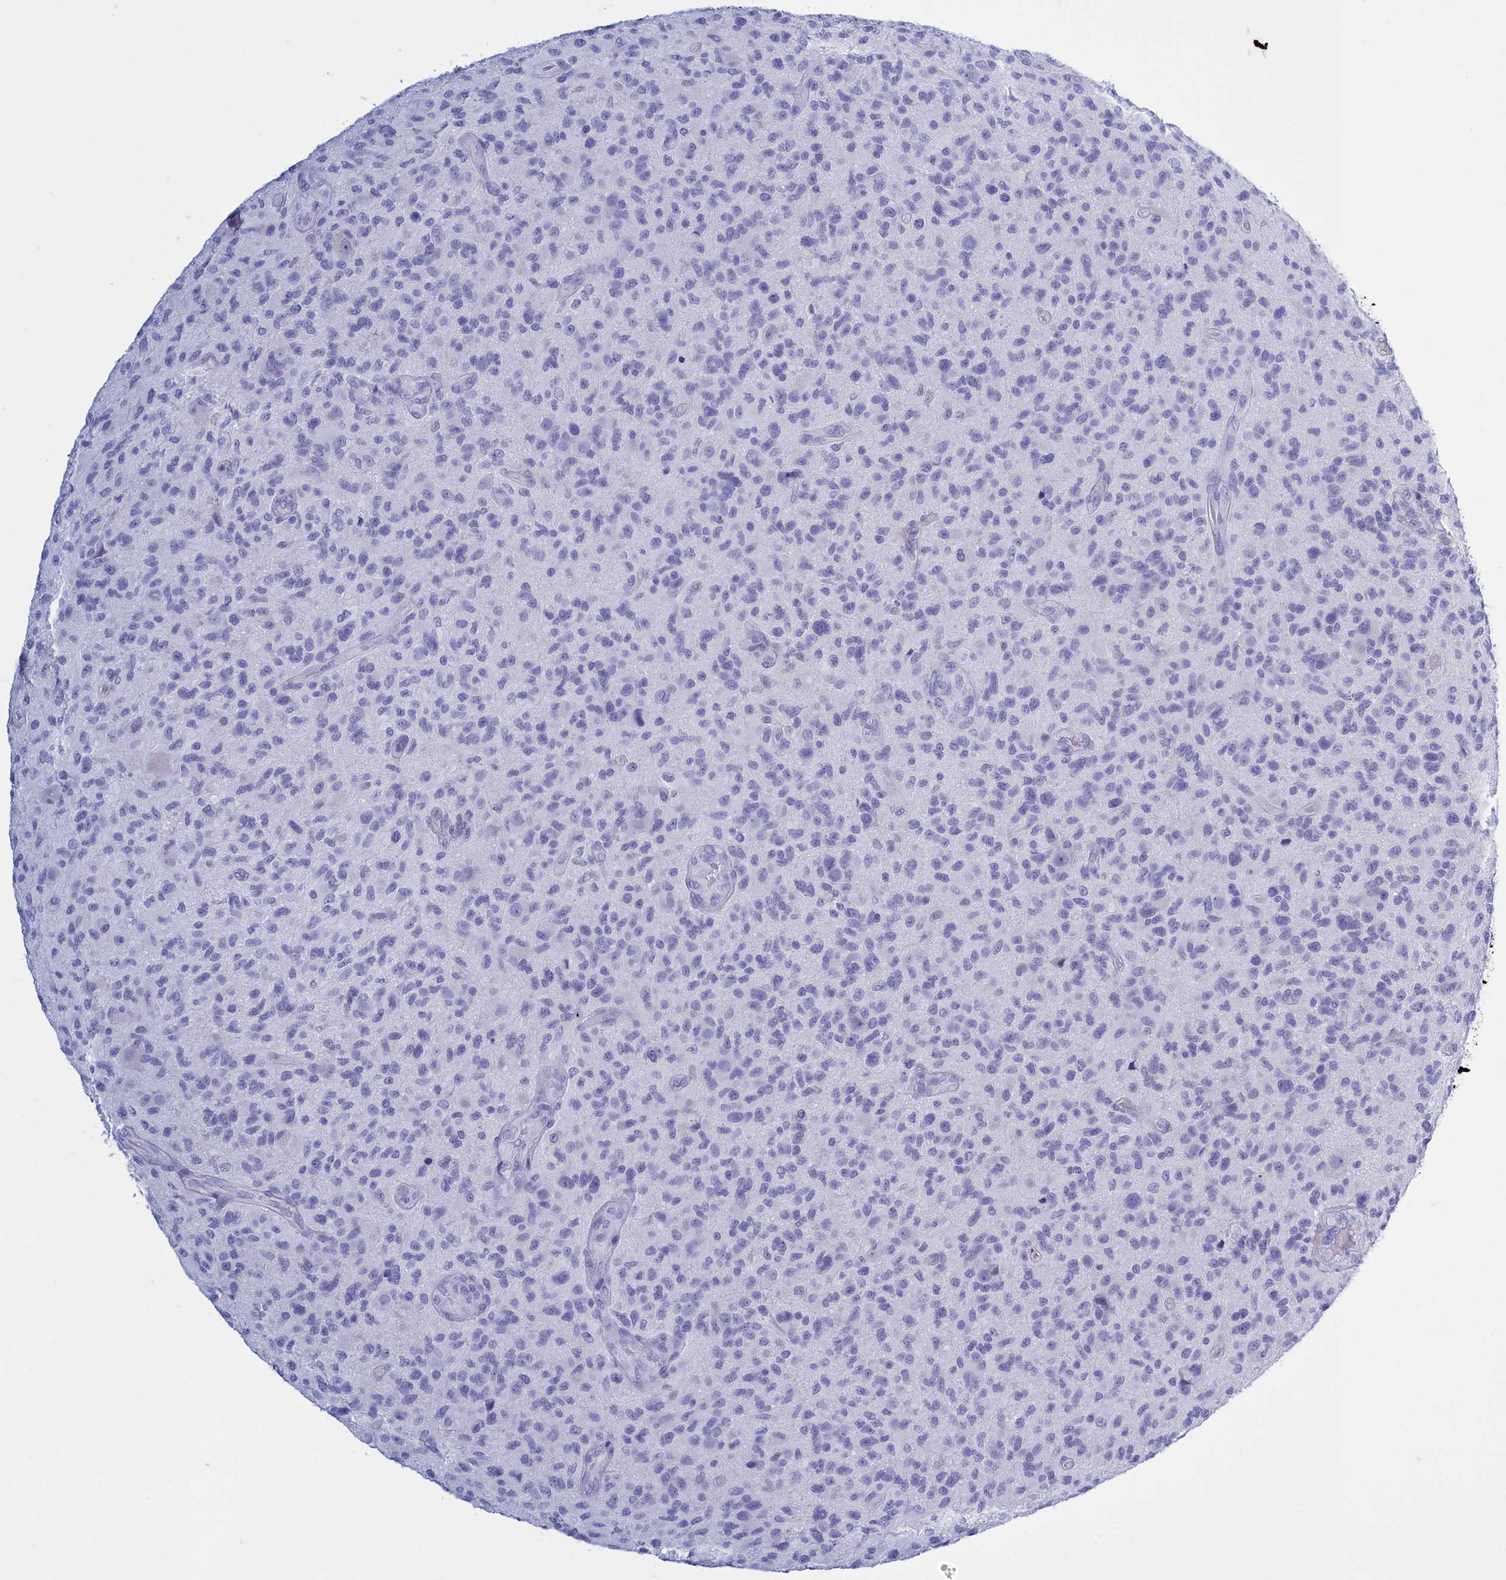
{"staining": {"intensity": "negative", "quantity": "none", "location": "none"}, "tissue": "glioma", "cell_type": "Tumor cells", "image_type": "cancer", "snomed": [{"axis": "morphology", "description": "Glioma, malignant, High grade"}, {"axis": "topography", "description": "Brain"}], "caption": "Tumor cells are negative for brown protein staining in malignant glioma (high-grade).", "gene": "TMEM97", "patient": {"sex": "male", "age": 47}}